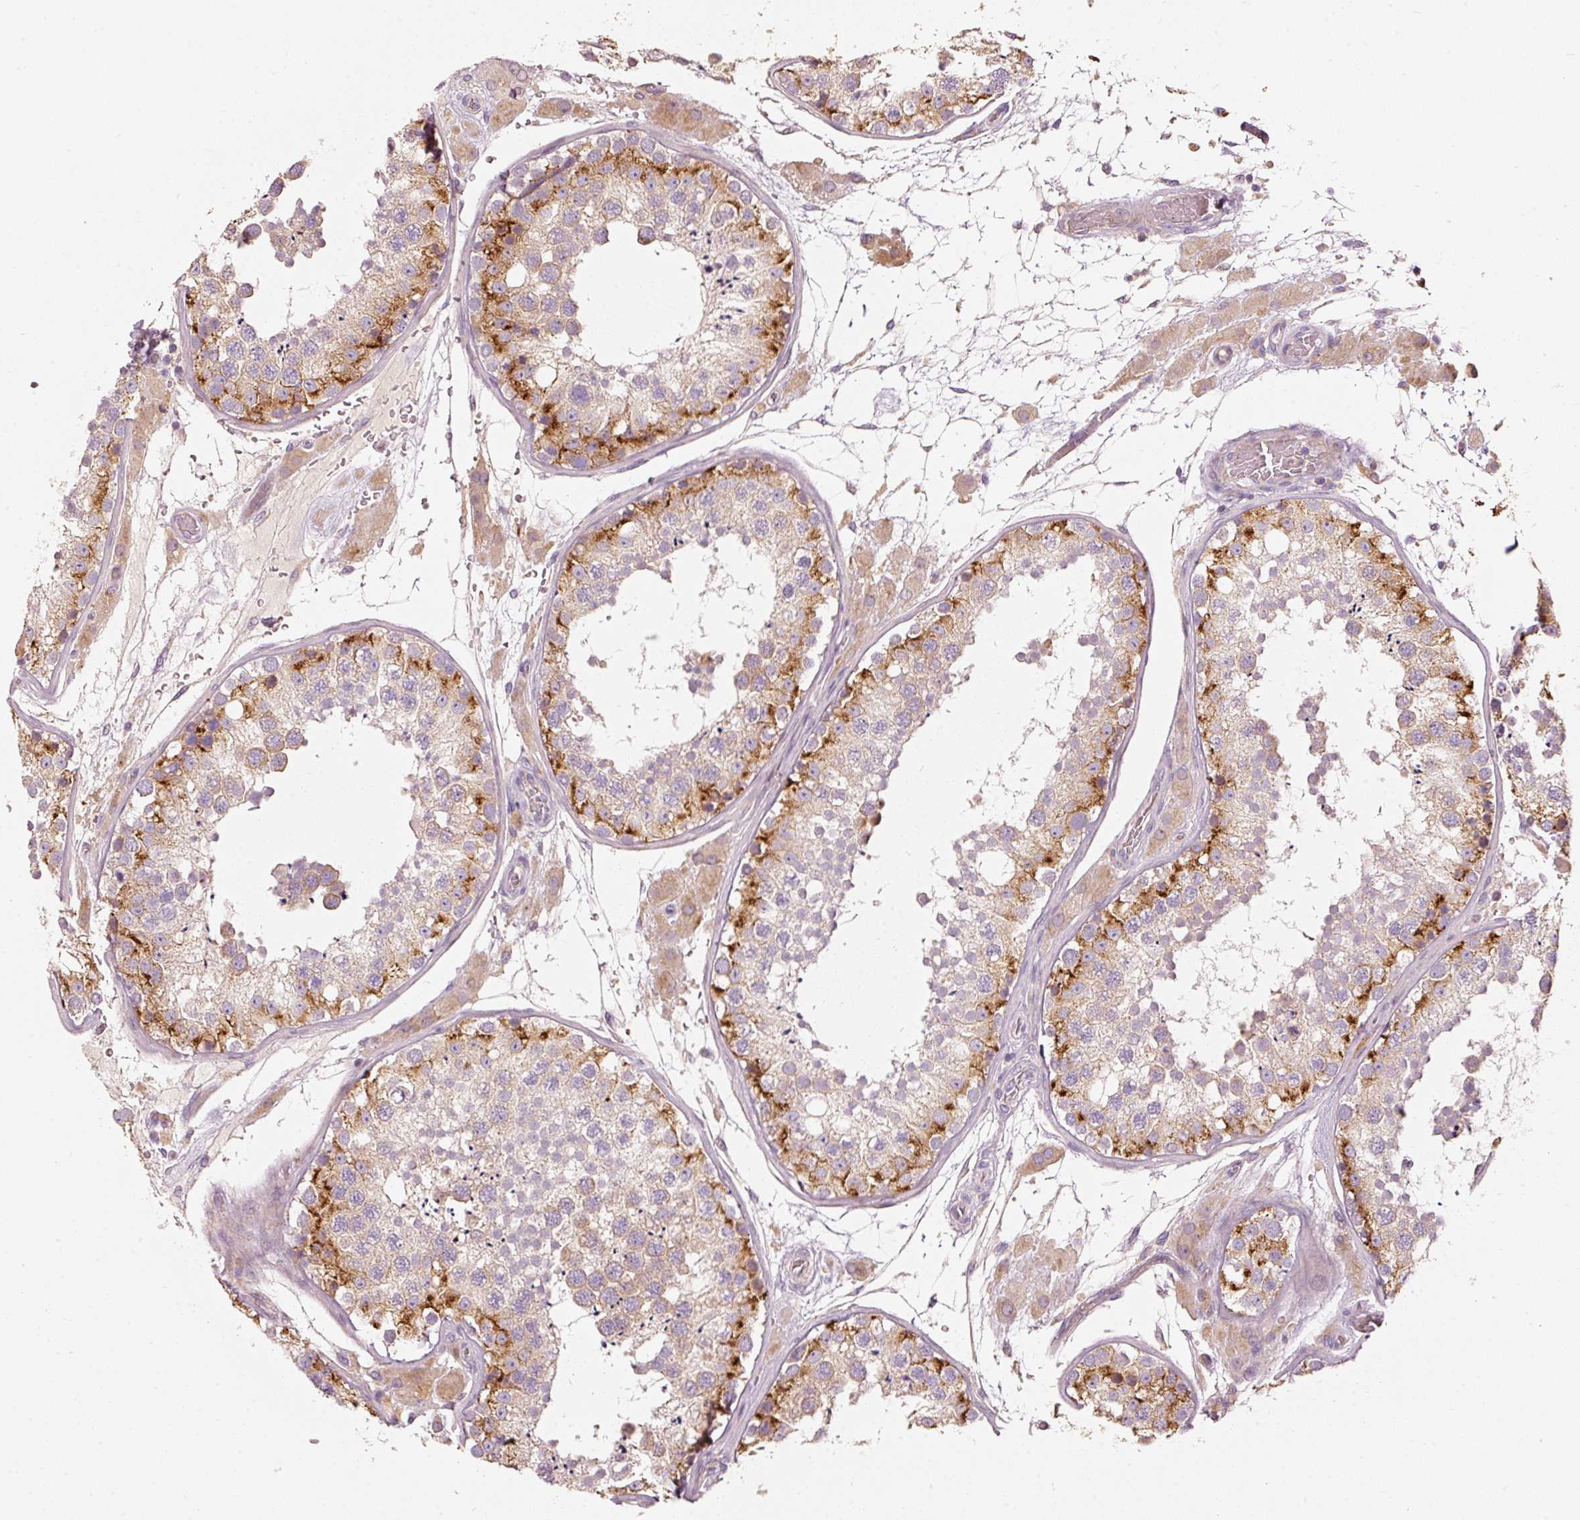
{"staining": {"intensity": "strong", "quantity": "<25%", "location": "cytoplasmic/membranous"}, "tissue": "testis", "cell_type": "Cells in seminiferous ducts", "image_type": "normal", "snomed": [{"axis": "morphology", "description": "Normal tissue, NOS"}, {"axis": "topography", "description": "Testis"}], "caption": "Immunohistochemistry (IHC) image of unremarkable testis: testis stained using IHC reveals medium levels of strong protein expression localized specifically in the cytoplasmic/membranous of cells in seminiferous ducts, appearing as a cytoplasmic/membranous brown color.", "gene": "KLHL21", "patient": {"sex": "male", "age": 26}}